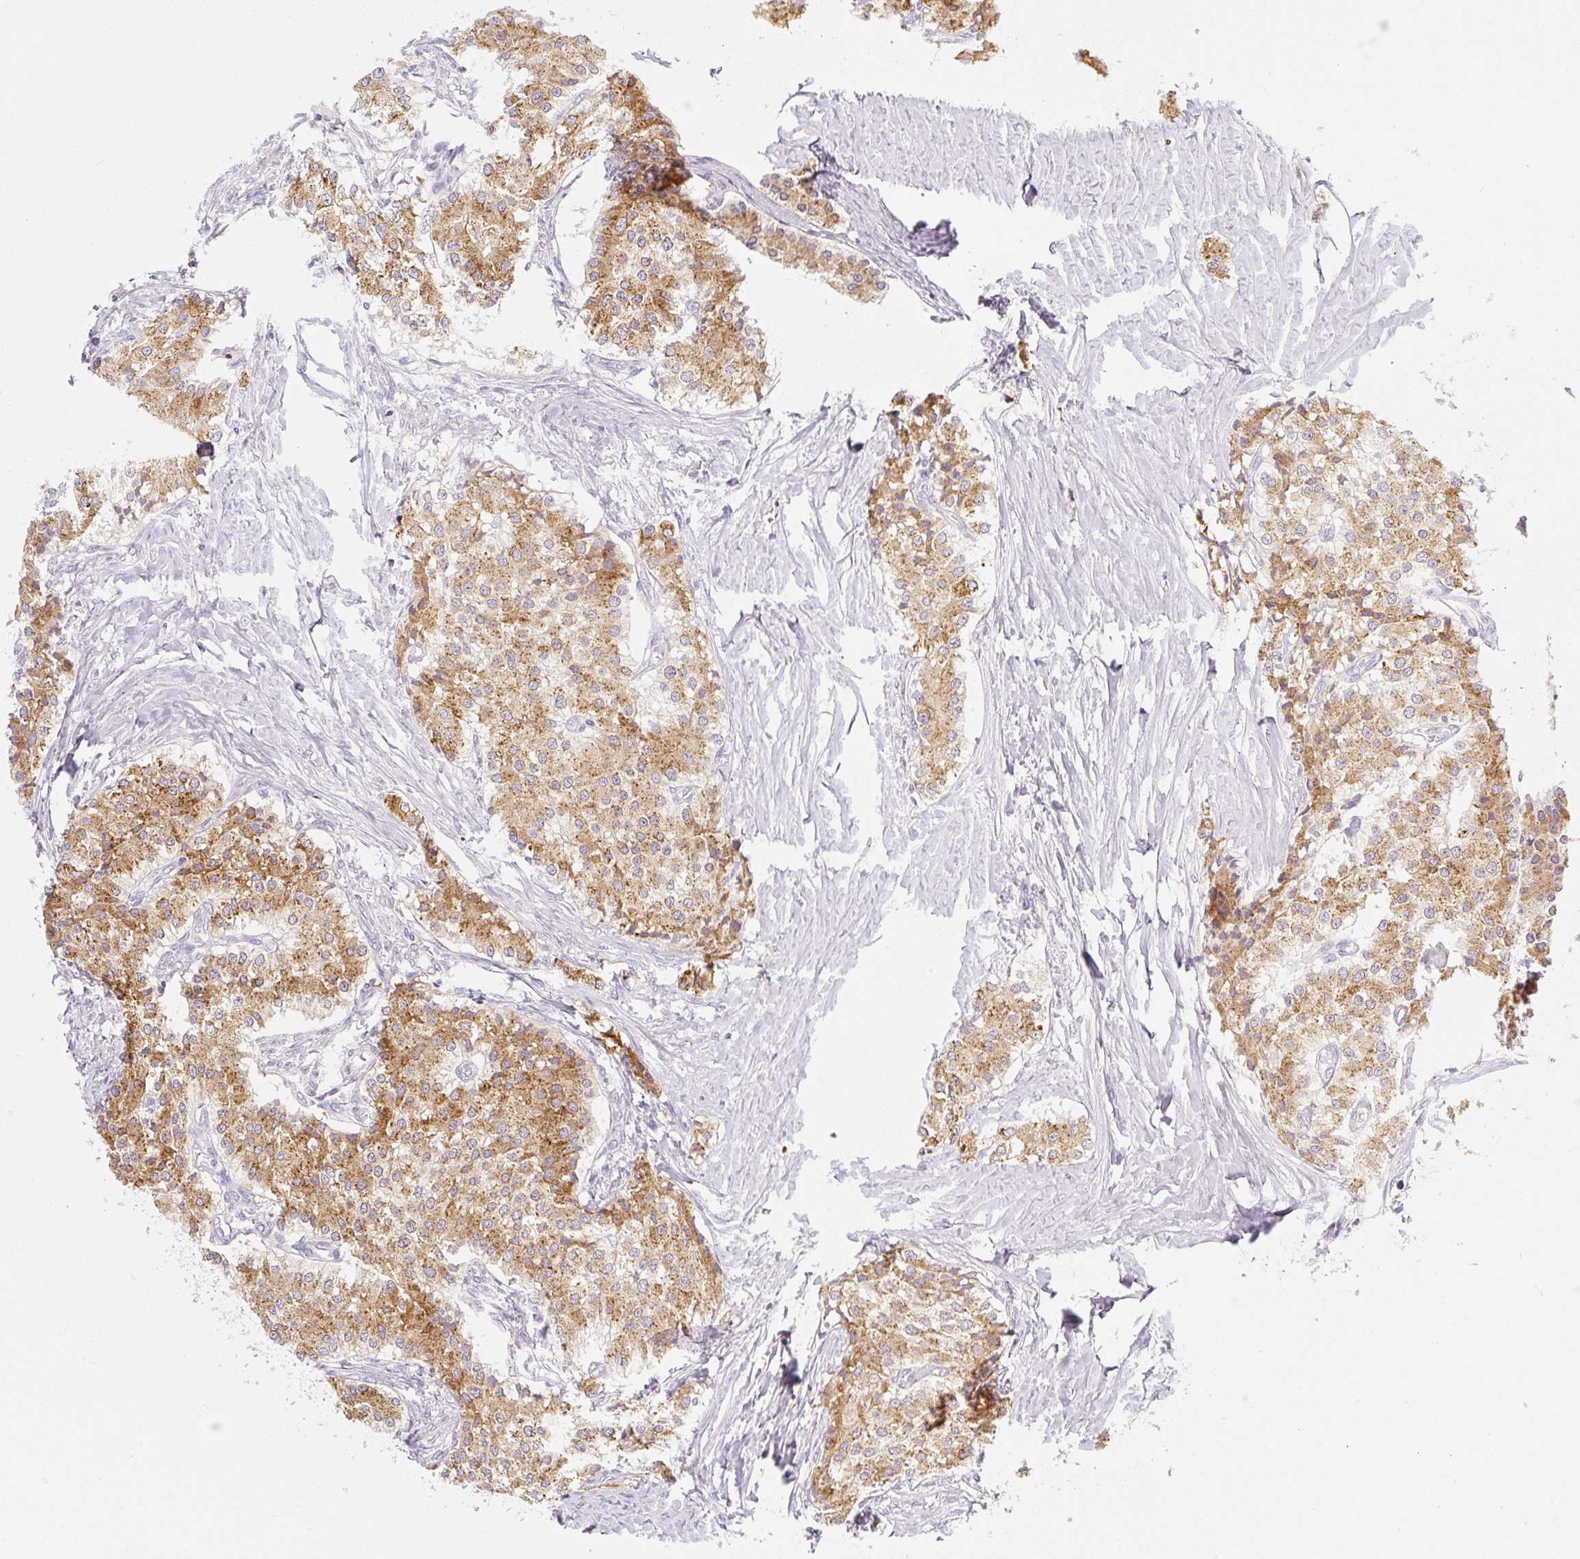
{"staining": {"intensity": "moderate", "quantity": ">75%", "location": "cytoplasmic/membranous"}, "tissue": "carcinoid", "cell_type": "Tumor cells", "image_type": "cancer", "snomed": [{"axis": "morphology", "description": "Carcinoid, malignant, NOS"}, {"axis": "topography", "description": "Colon"}], "caption": "Immunohistochemical staining of carcinoid shows medium levels of moderate cytoplasmic/membranous protein expression in about >75% of tumor cells. The protein is stained brown, and the nuclei are stained in blue (DAB IHC with brightfield microscopy, high magnification).", "gene": "MIA2", "patient": {"sex": "female", "age": 52}}